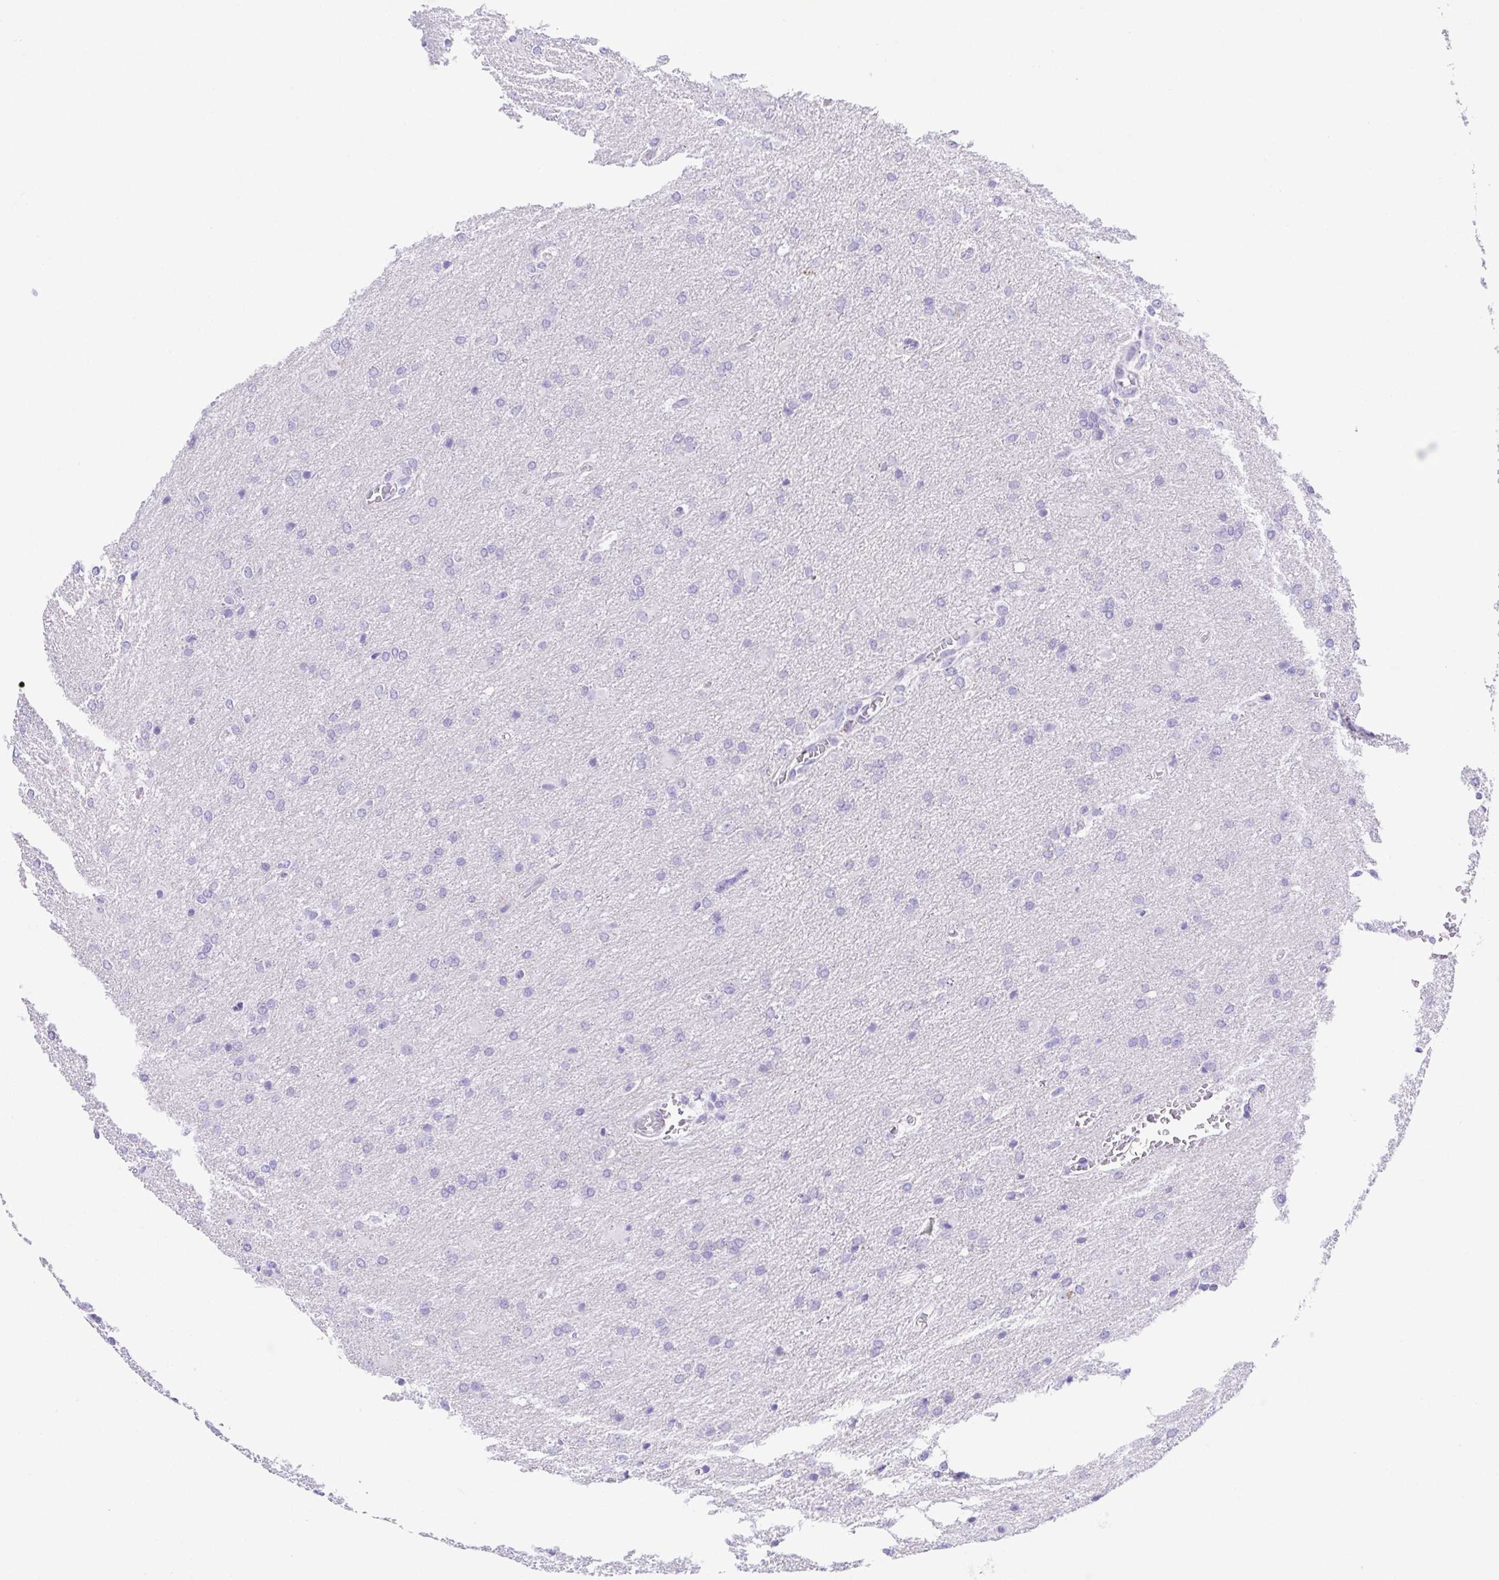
{"staining": {"intensity": "negative", "quantity": "none", "location": "none"}, "tissue": "glioma", "cell_type": "Tumor cells", "image_type": "cancer", "snomed": [{"axis": "morphology", "description": "Glioma, malignant, High grade"}, {"axis": "topography", "description": "Brain"}], "caption": "Tumor cells show no significant protein positivity in glioma.", "gene": "LUZP4", "patient": {"sex": "male", "age": 68}}